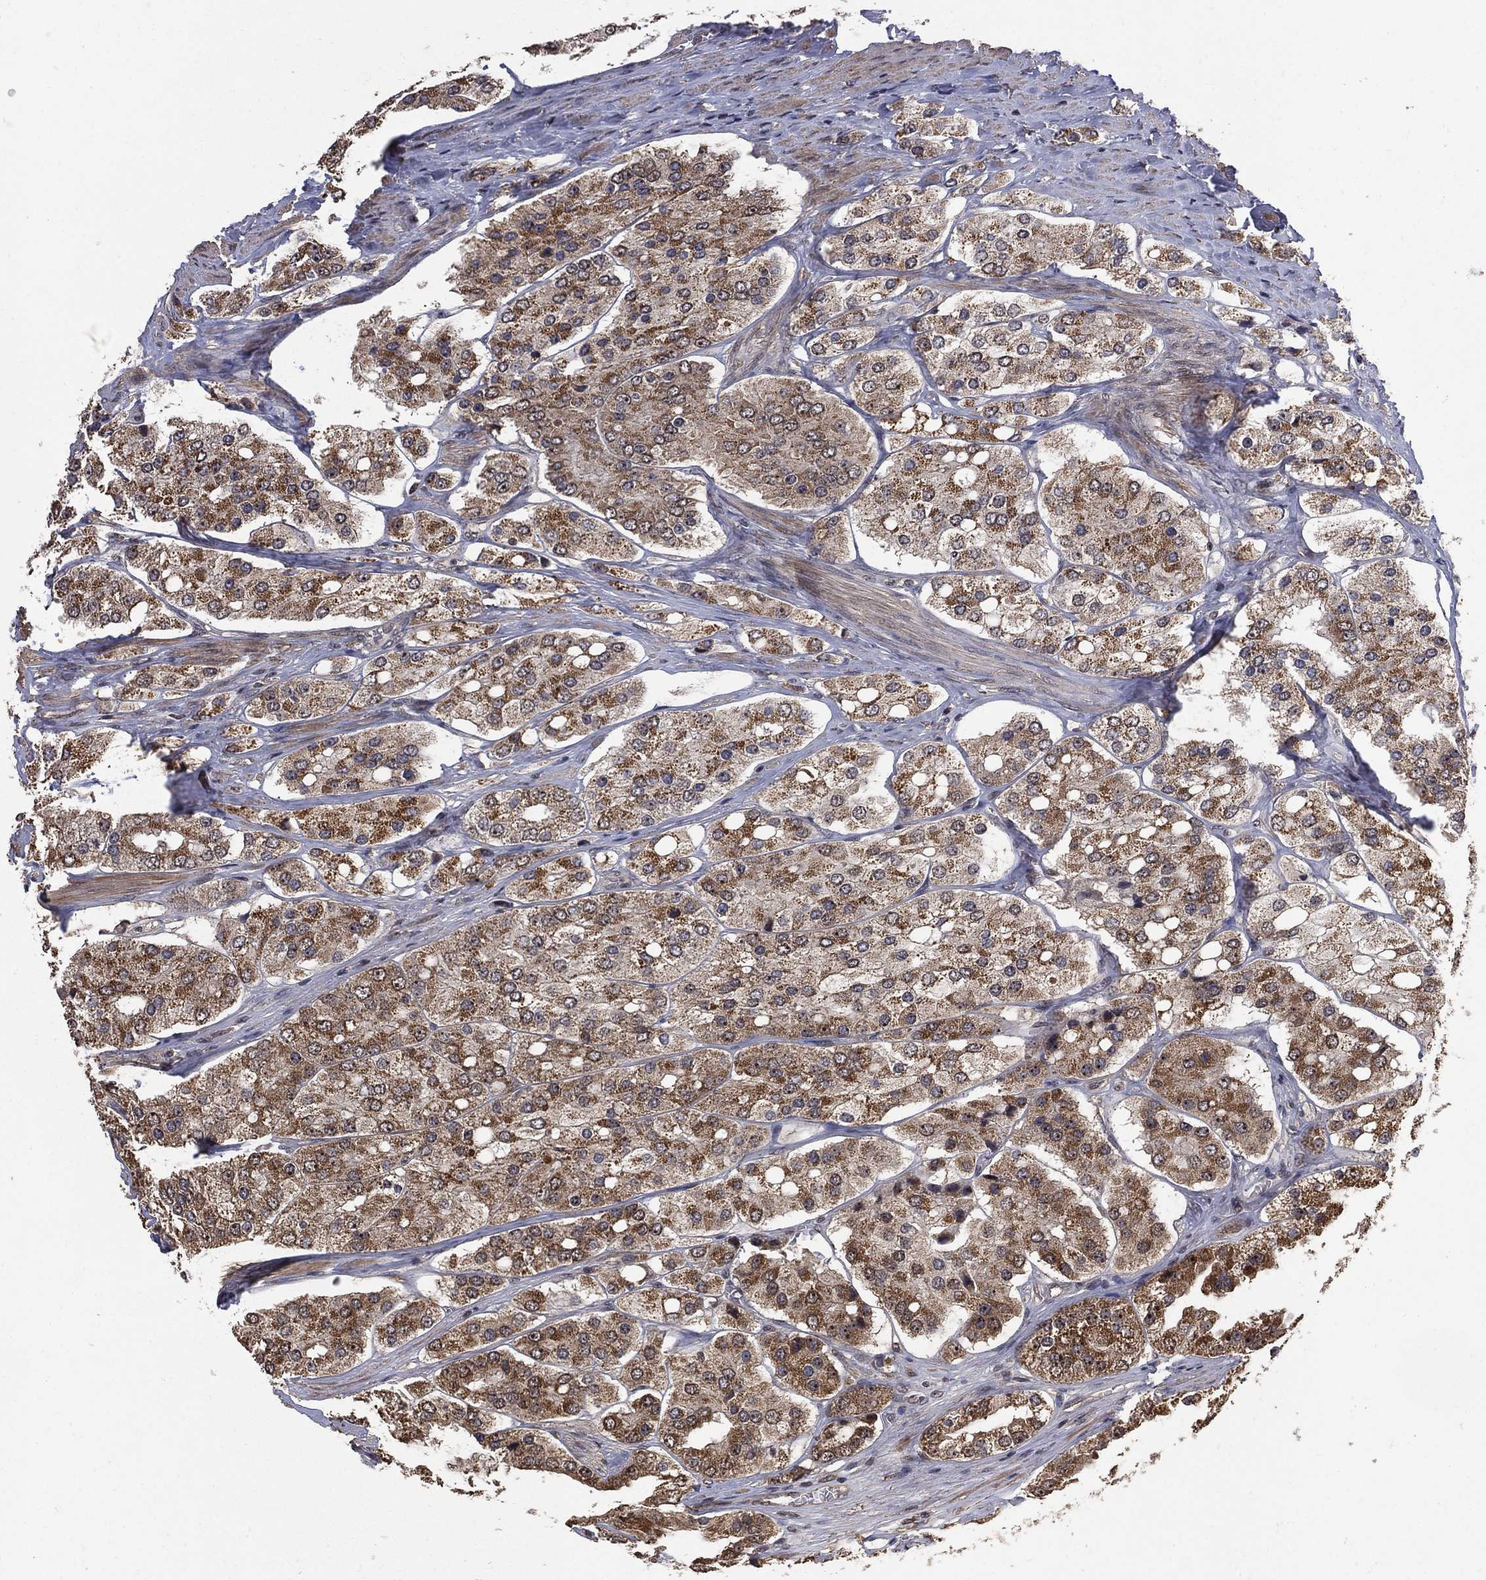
{"staining": {"intensity": "weak", "quantity": "25%-75%", "location": "cytoplasmic/membranous"}, "tissue": "prostate cancer", "cell_type": "Tumor cells", "image_type": "cancer", "snomed": [{"axis": "morphology", "description": "Adenocarcinoma, Low grade"}, {"axis": "topography", "description": "Prostate"}], "caption": "Tumor cells reveal low levels of weak cytoplasmic/membranous staining in about 25%-75% of cells in human adenocarcinoma (low-grade) (prostate).", "gene": "NELFCD", "patient": {"sex": "male", "age": 69}}